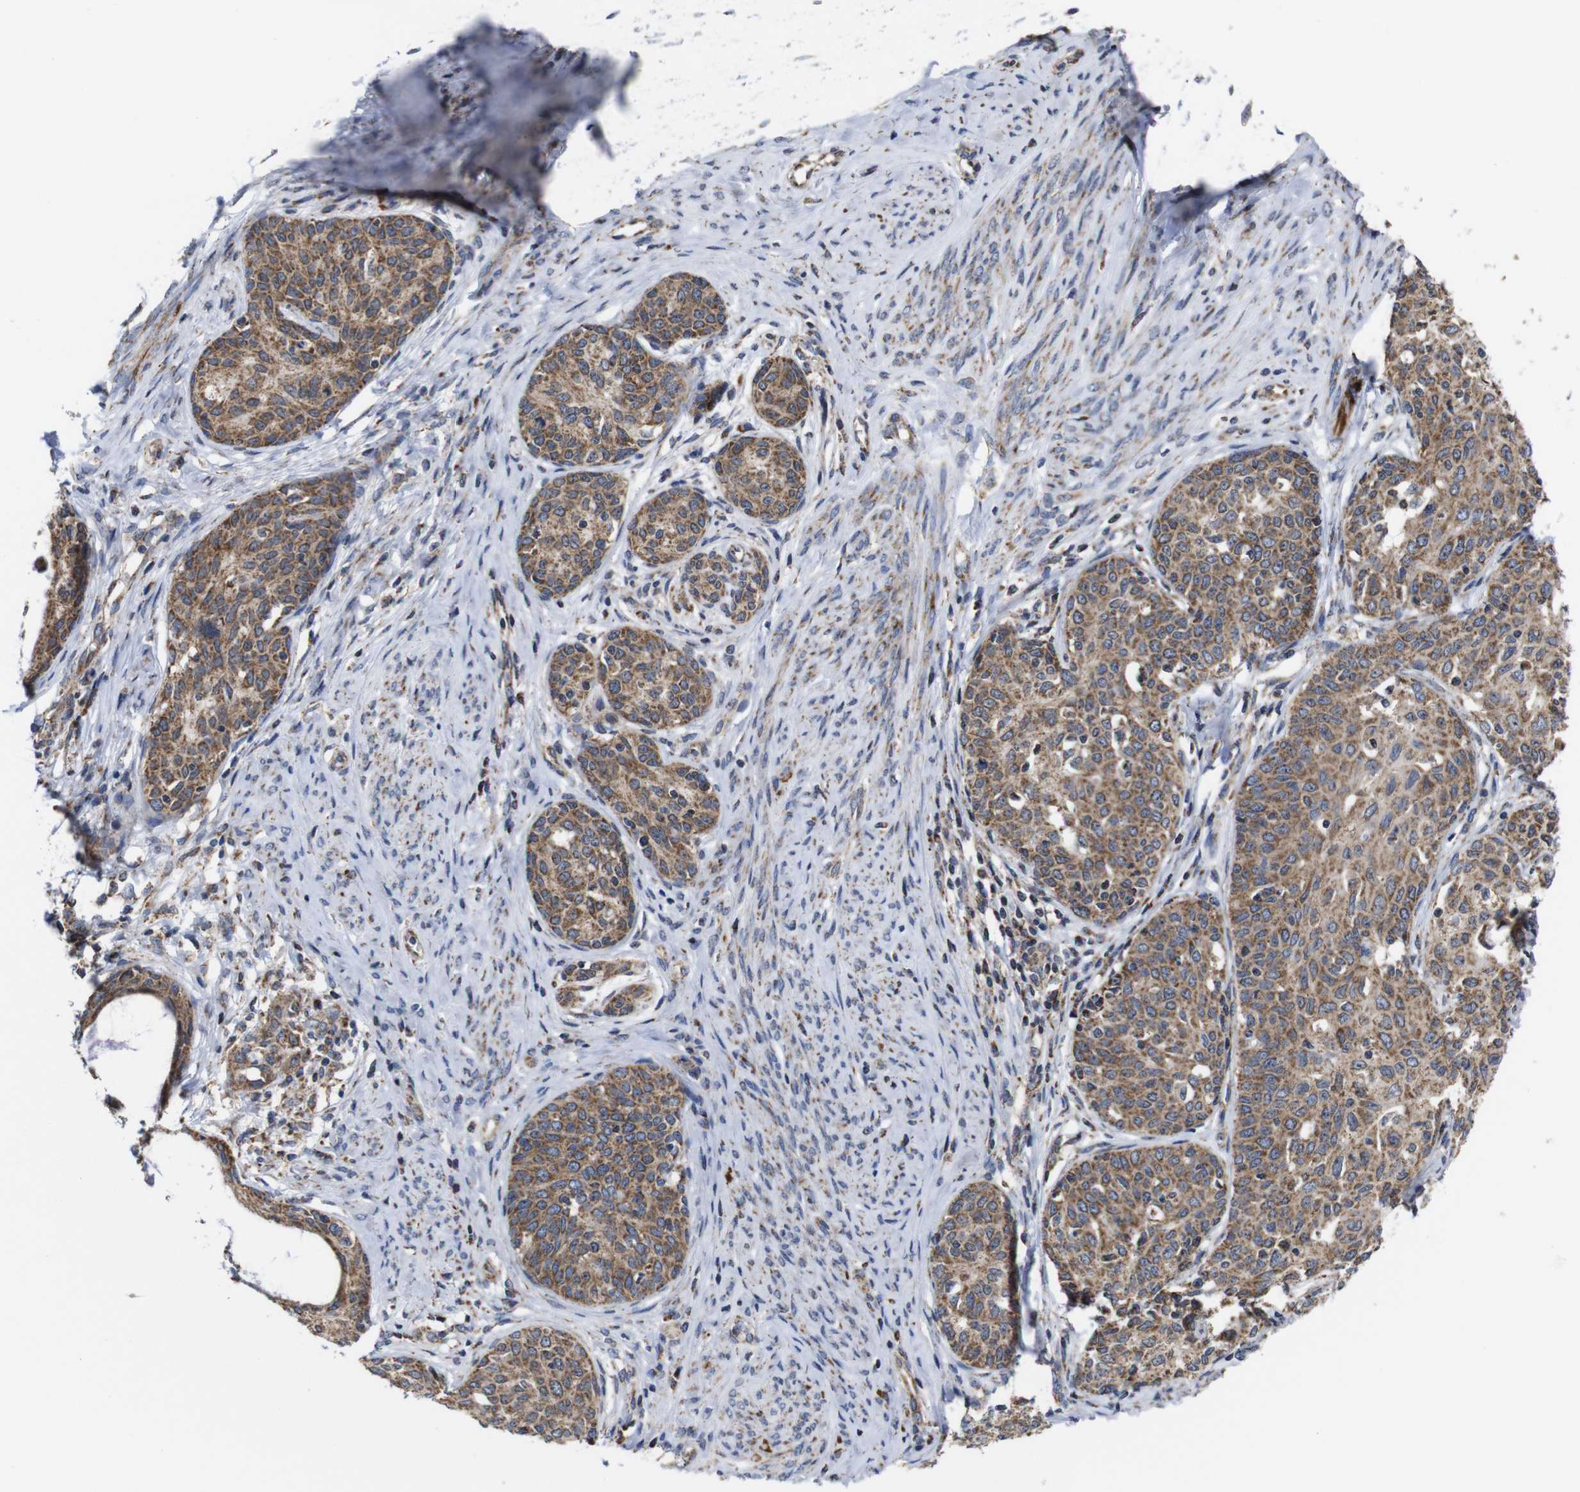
{"staining": {"intensity": "moderate", "quantity": ">75%", "location": "cytoplasmic/membranous"}, "tissue": "cervical cancer", "cell_type": "Tumor cells", "image_type": "cancer", "snomed": [{"axis": "morphology", "description": "Squamous cell carcinoma, NOS"}, {"axis": "morphology", "description": "Adenocarcinoma, NOS"}, {"axis": "topography", "description": "Cervix"}], "caption": "Moderate cytoplasmic/membranous protein positivity is present in about >75% of tumor cells in cervical squamous cell carcinoma.", "gene": "C17orf80", "patient": {"sex": "female", "age": 52}}